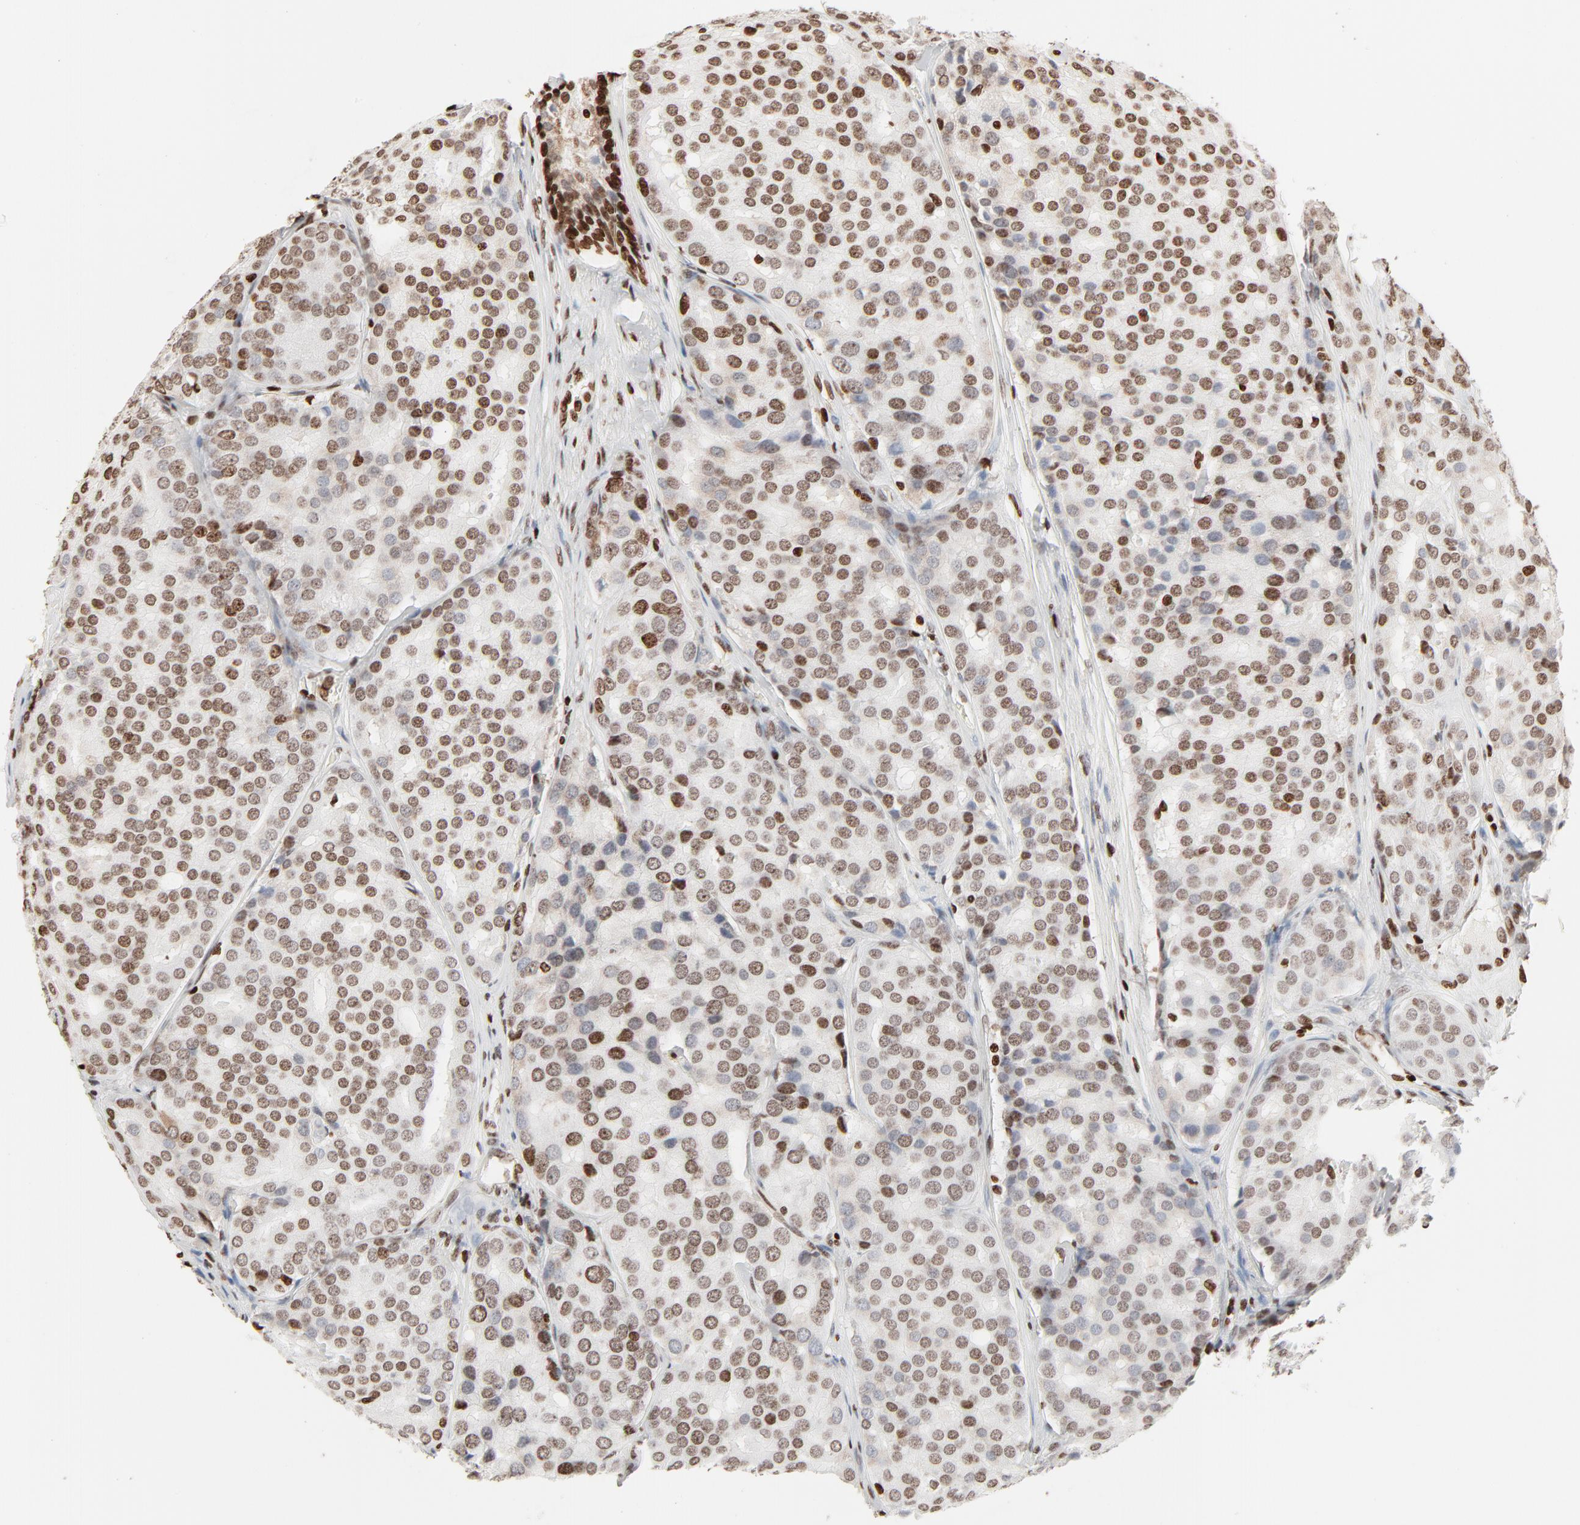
{"staining": {"intensity": "moderate", "quantity": ">75%", "location": "nuclear"}, "tissue": "prostate cancer", "cell_type": "Tumor cells", "image_type": "cancer", "snomed": [{"axis": "morphology", "description": "Adenocarcinoma, High grade"}, {"axis": "topography", "description": "Prostate"}], "caption": "A micrograph of human adenocarcinoma (high-grade) (prostate) stained for a protein displays moderate nuclear brown staining in tumor cells.", "gene": "HMGB2", "patient": {"sex": "male", "age": 64}}